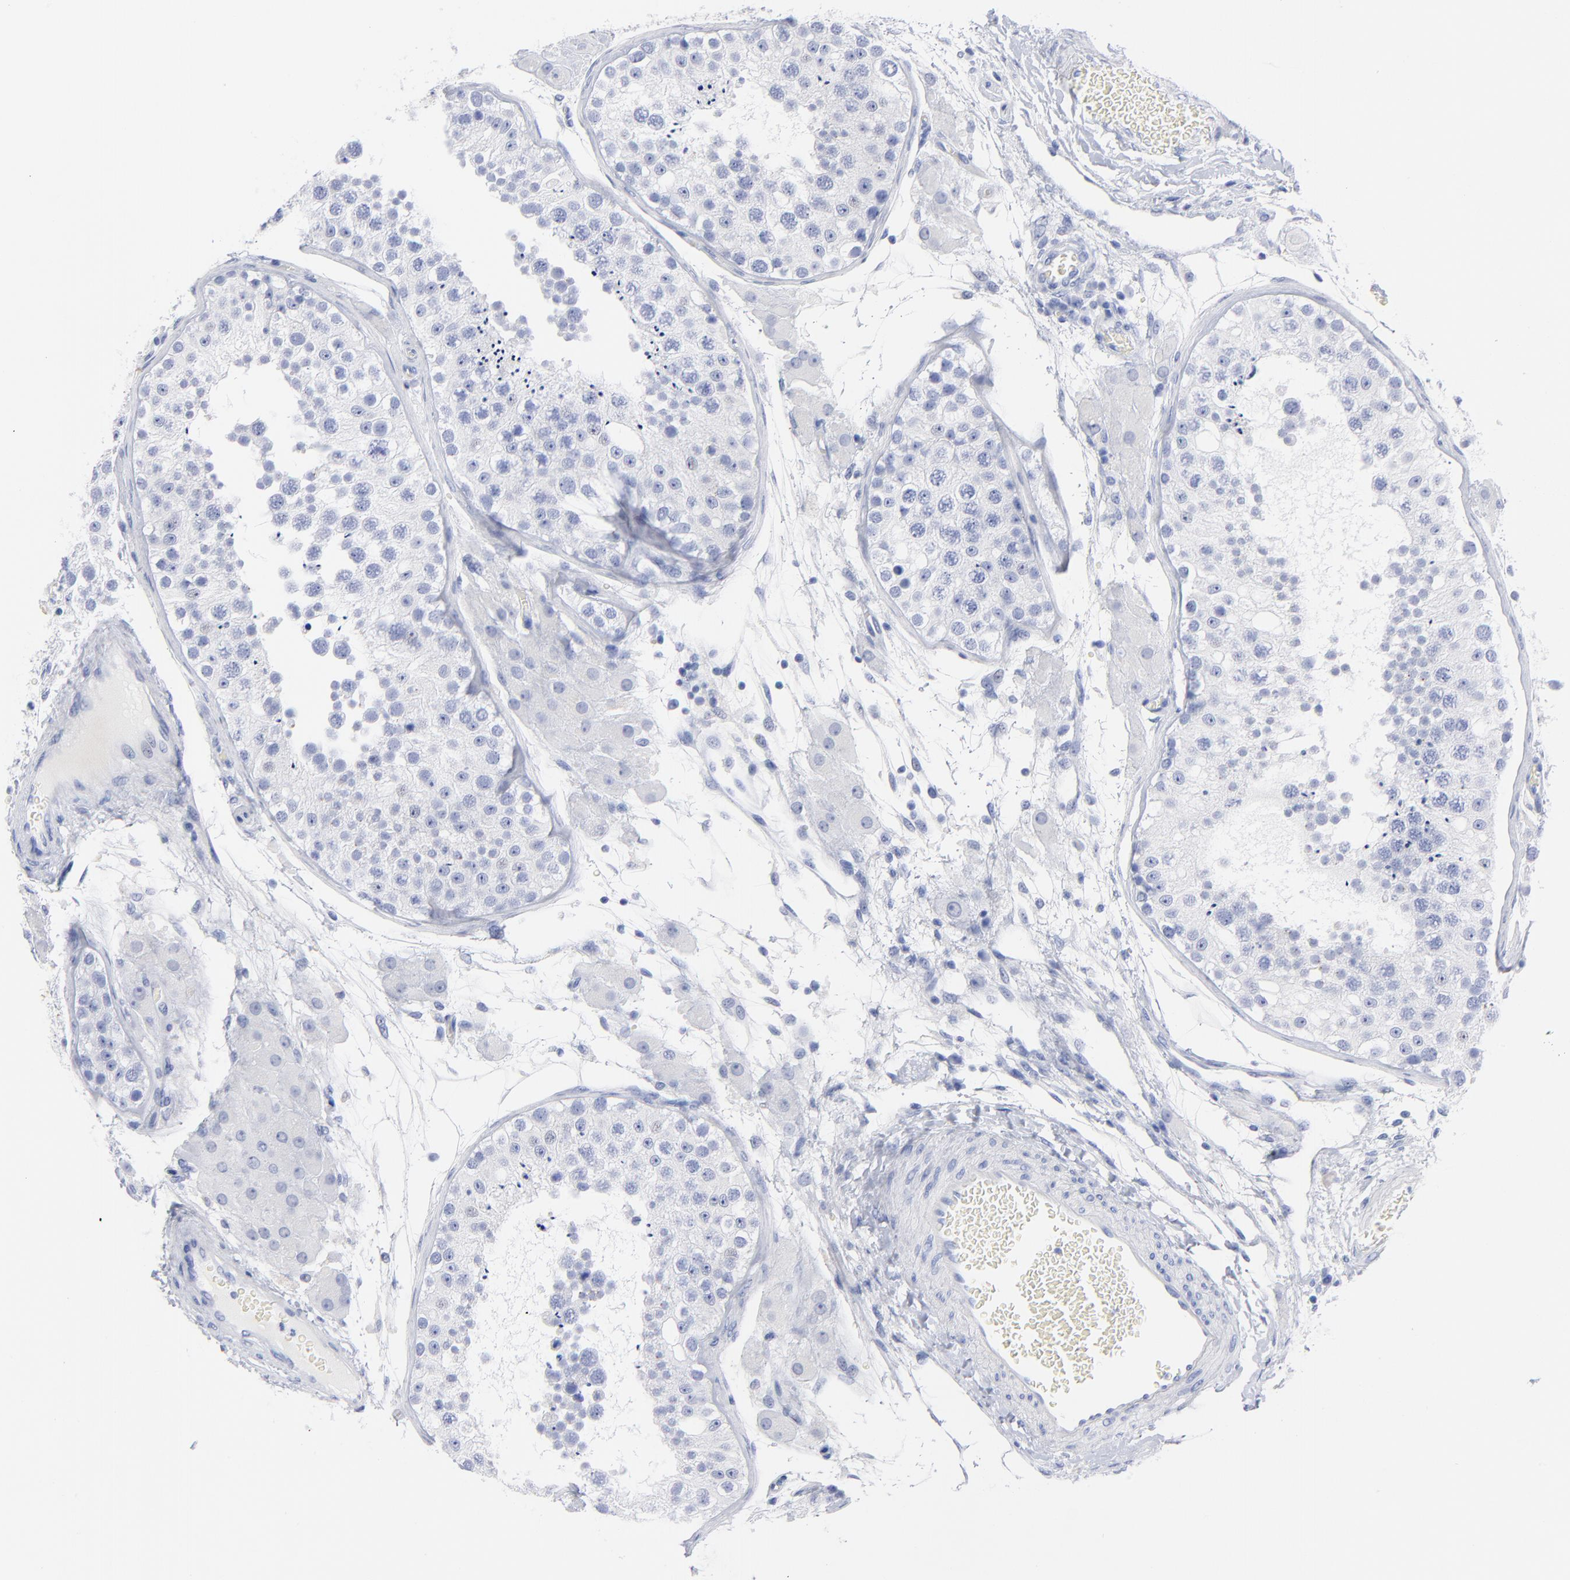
{"staining": {"intensity": "negative", "quantity": "none", "location": "none"}, "tissue": "testis", "cell_type": "Cells in seminiferous ducts", "image_type": "normal", "snomed": [{"axis": "morphology", "description": "Normal tissue, NOS"}, {"axis": "topography", "description": "Testis"}], "caption": "Immunohistochemical staining of unremarkable human testis demonstrates no significant expression in cells in seminiferous ducts. The staining is performed using DAB (3,3'-diaminobenzidine) brown chromogen with nuclei counter-stained in using hematoxylin.", "gene": "ACY1", "patient": {"sex": "male", "age": 26}}